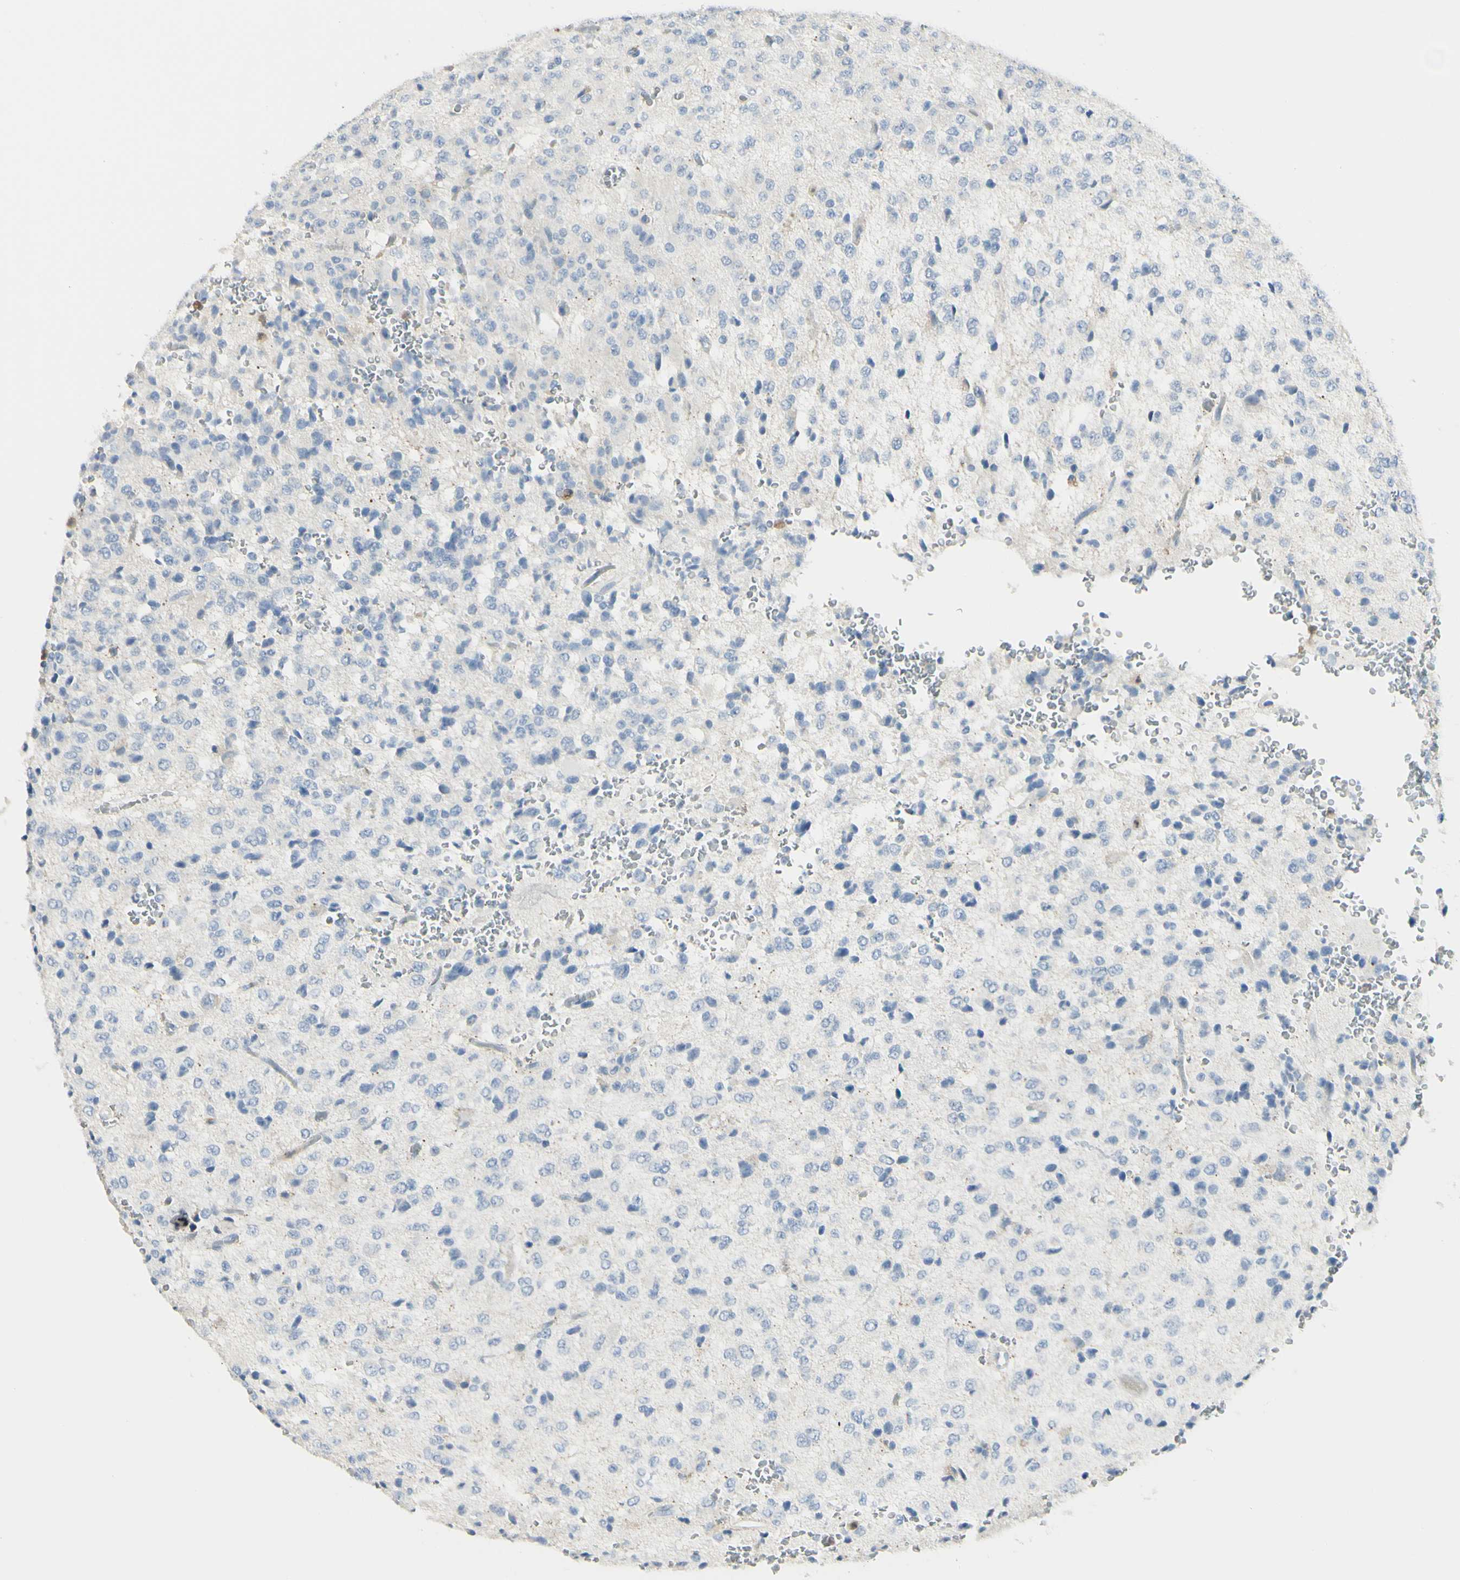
{"staining": {"intensity": "negative", "quantity": "none", "location": "none"}, "tissue": "glioma", "cell_type": "Tumor cells", "image_type": "cancer", "snomed": [{"axis": "morphology", "description": "Glioma, malignant, High grade"}, {"axis": "topography", "description": "pancreas cauda"}], "caption": "DAB immunohistochemical staining of malignant glioma (high-grade) shows no significant expression in tumor cells. (Stains: DAB immunohistochemistry with hematoxylin counter stain, Microscopy: brightfield microscopy at high magnification).", "gene": "ZNF557", "patient": {"sex": "male", "age": 60}}